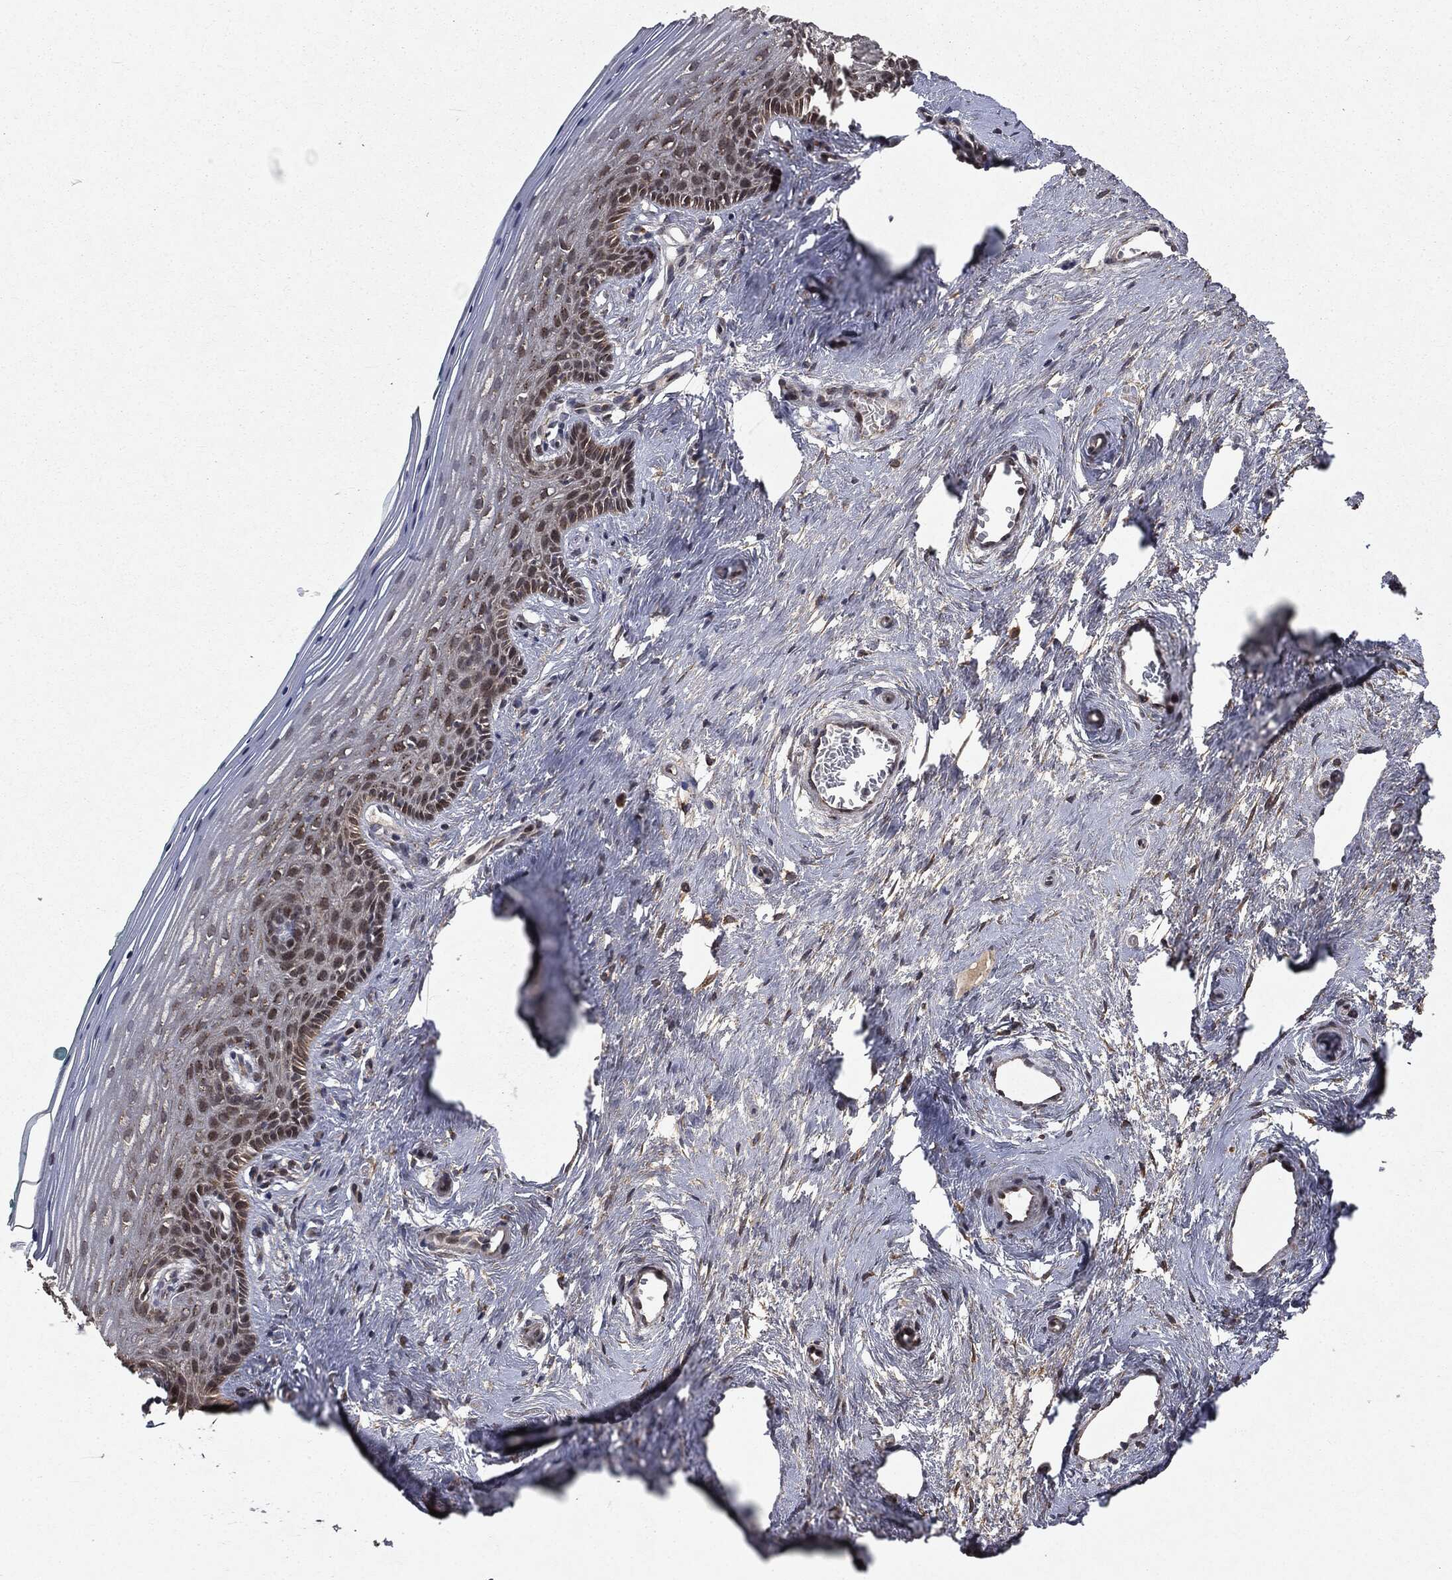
{"staining": {"intensity": "moderate", "quantity": "25%-75%", "location": "cytoplasmic/membranous"}, "tissue": "vagina", "cell_type": "Squamous epithelial cells", "image_type": "normal", "snomed": [{"axis": "morphology", "description": "Normal tissue, NOS"}, {"axis": "topography", "description": "Vagina"}], "caption": "High-magnification brightfield microscopy of normal vagina stained with DAB (3,3'-diaminobenzidine) (brown) and counterstained with hematoxylin (blue). squamous epithelial cells exhibit moderate cytoplasmic/membranous expression is present in about25%-75% of cells.", "gene": "PLPPR2", "patient": {"sex": "female", "age": 45}}